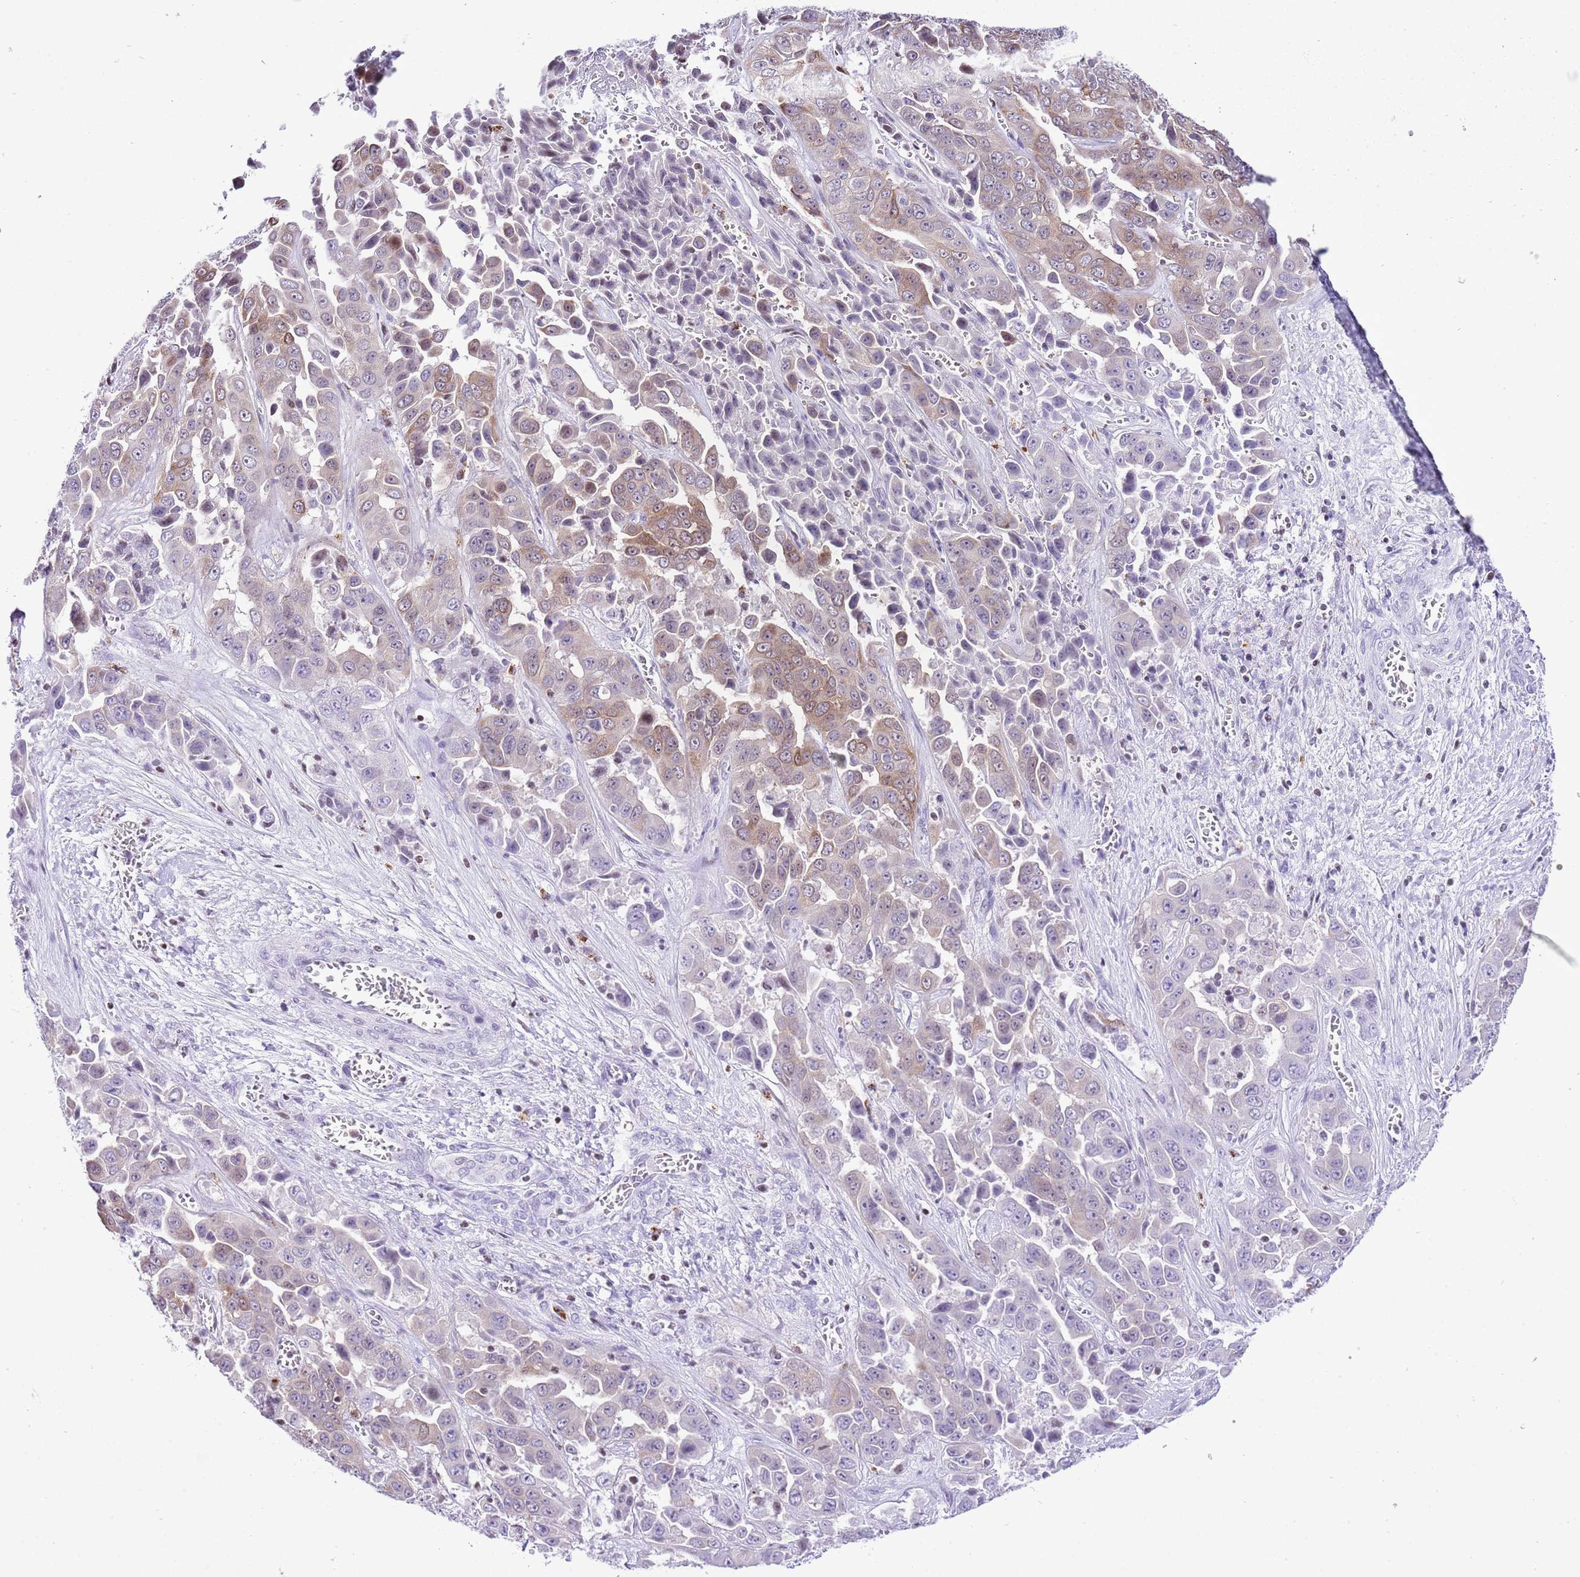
{"staining": {"intensity": "moderate", "quantity": "<25%", "location": "cytoplasmic/membranous"}, "tissue": "liver cancer", "cell_type": "Tumor cells", "image_type": "cancer", "snomed": [{"axis": "morphology", "description": "Cholangiocarcinoma"}, {"axis": "topography", "description": "Liver"}], "caption": "Immunohistochemical staining of liver cholangiocarcinoma exhibits low levels of moderate cytoplasmic/membranous protein staining in approximately <25% of tumor cells. (Brightfield microscopy of DAB IHC at high magnification).", "gene": "PRR15", "patient": {"sex": "female", "age": 52}}